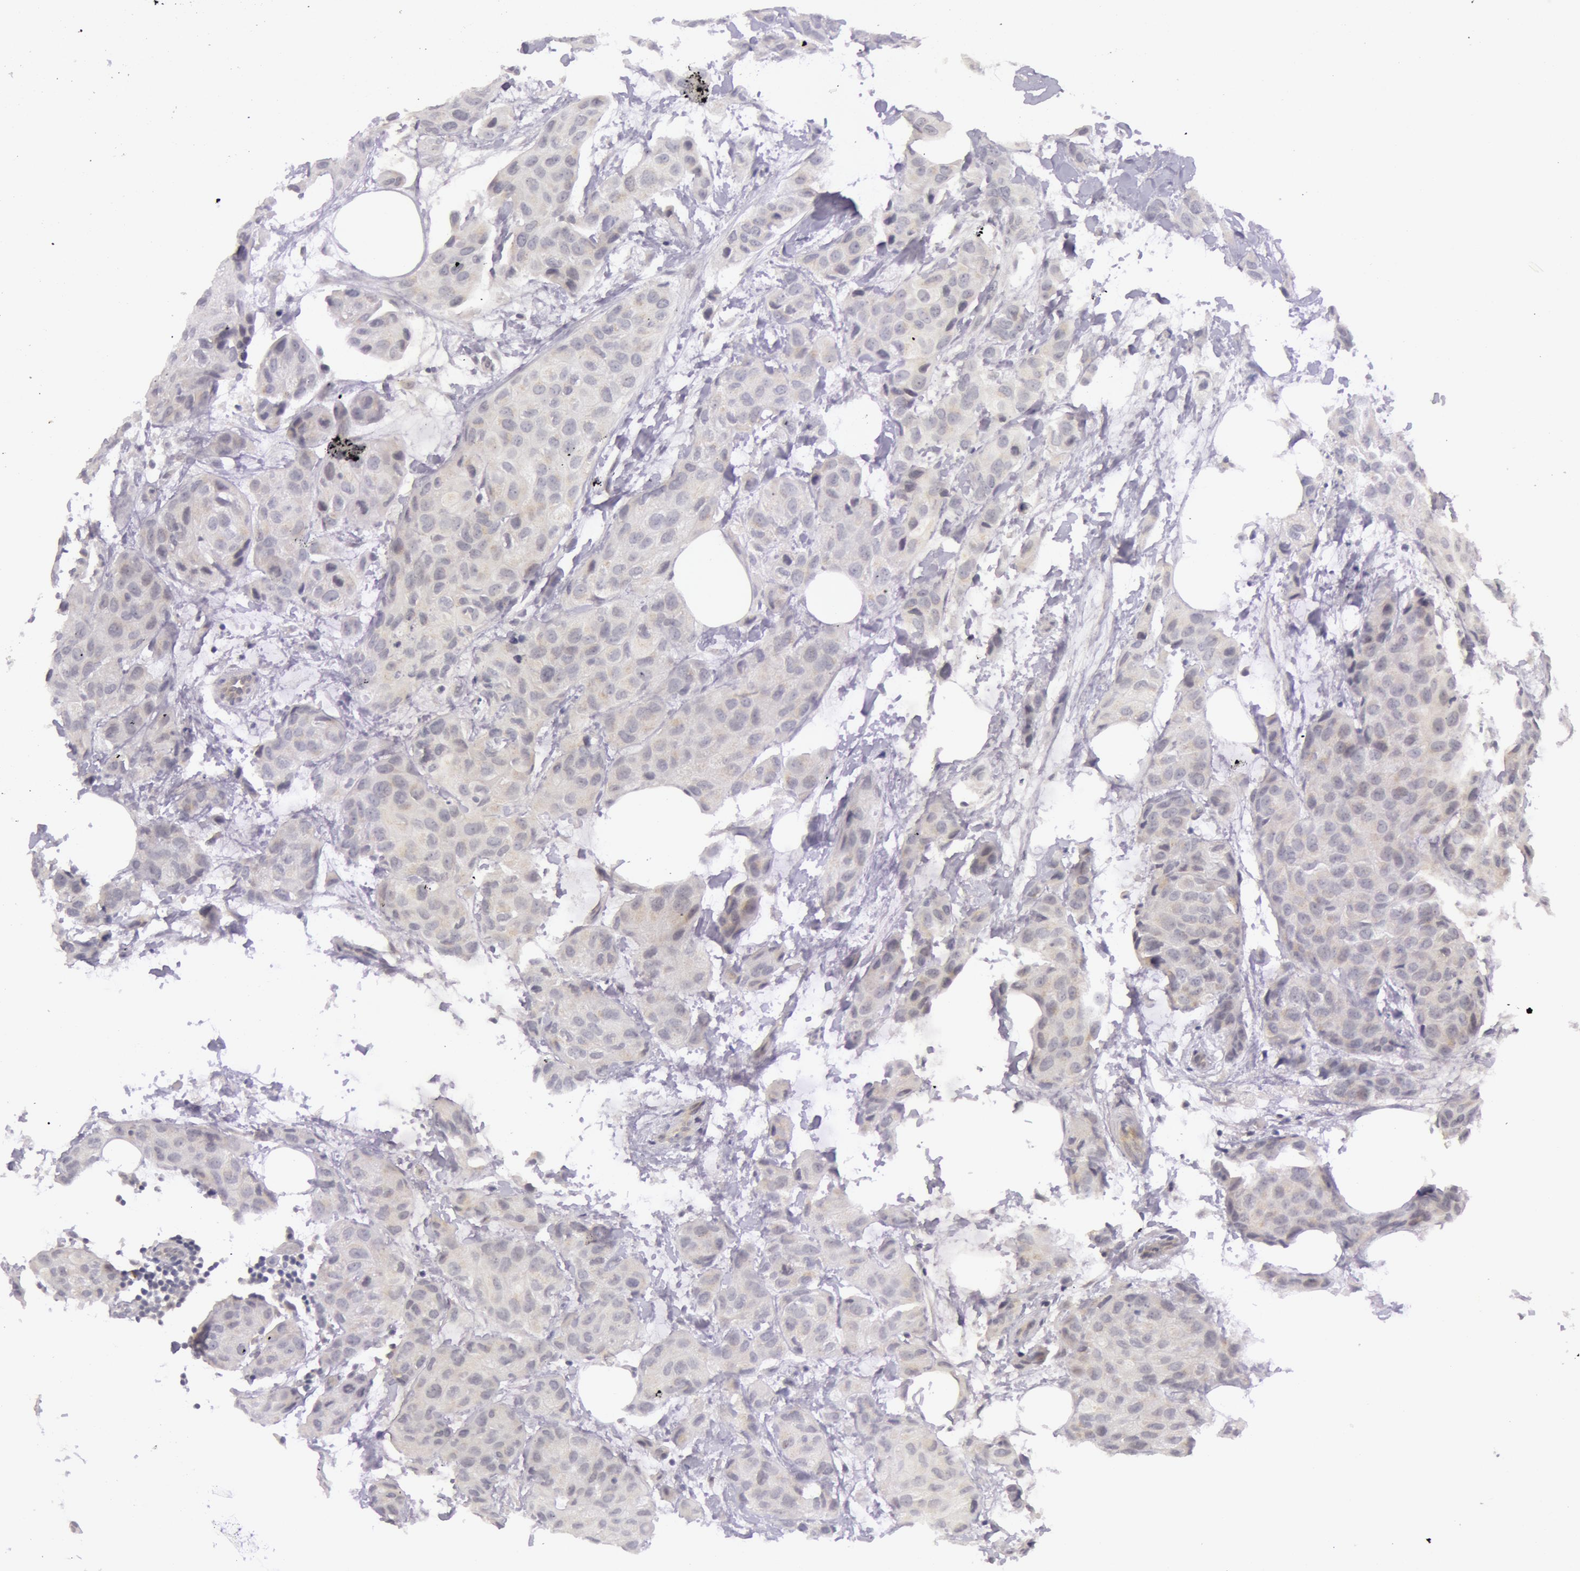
{"staining": {"intensity": "negative", "quantity": "none", "location": "none"}, "tissue": "breast cancer", "cell_type": "Tumor cells", "image_type": "cancer", "snomed": [{"axis": "morphology", "description": "Duct carcinoma"}, {"axis": "topography", "description": "Breast"}], "caption": "Tumor cells are negative for brown protein staining in breast cancer (intraductal carcinoma).", "gene": "RBMY1F", "patient": {"sex": "female", "age": 68}}